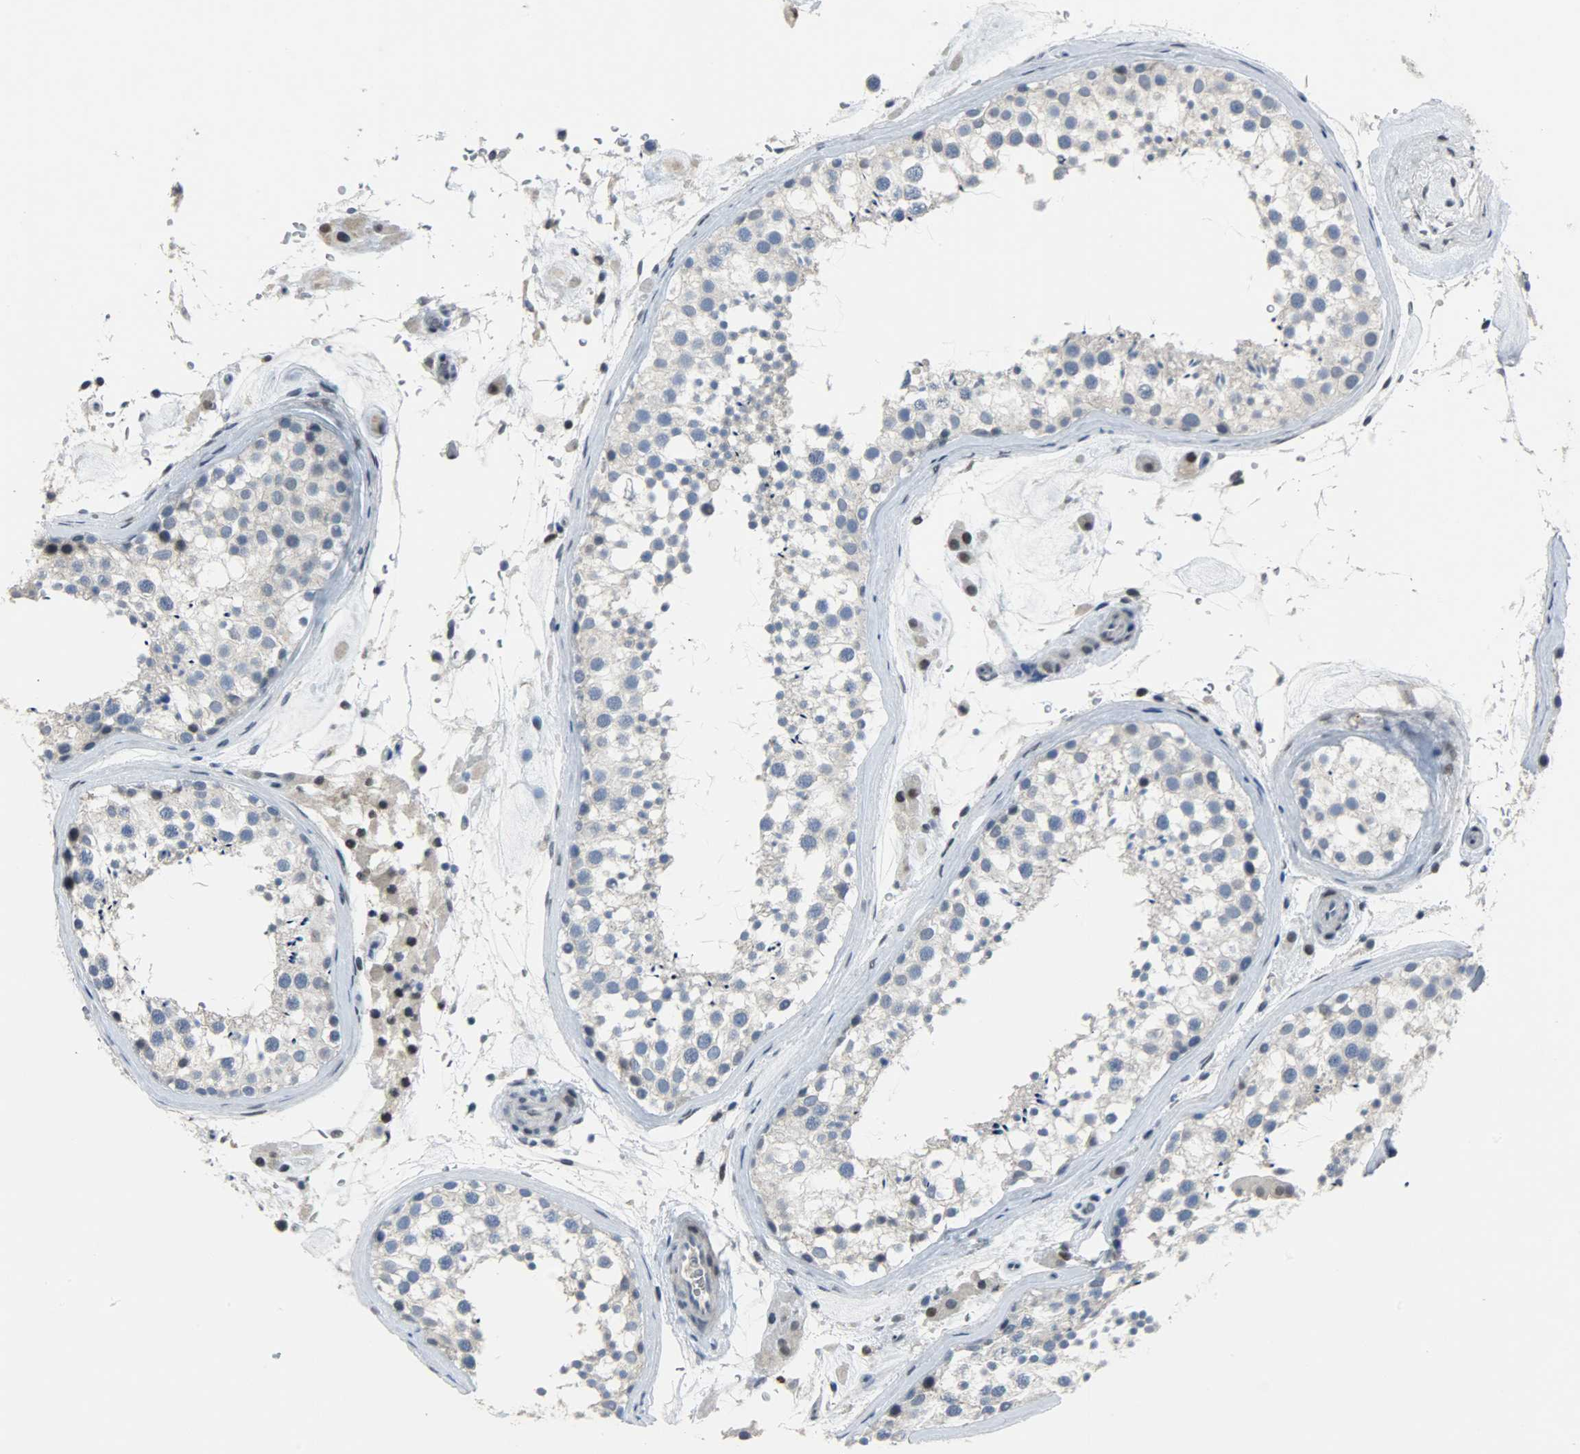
{"staining": {"intensity": "negative", "quantity": "none", "location": "none"}, "tissue": "testis", "cell_type": "Cells in seminiferous ducts", "image_type": "normal", "snomed": [{"axis": "morphology", "description": "Normal tissue, NOS"}, {"axis": "topography", "description": "Testis"}], "caption": "A photomicrograph of human testis is negative for staining in cells in seminiferous ducts. The staining was performed using DAB (3,3'-diaminobenzidine) to visualize the protein expression in brown, while the nuclei were stained in blue with hematoxylin (Magnification: 20x).", "gene": "PPARG", "patient": {"sex": "male", "age": 46}}